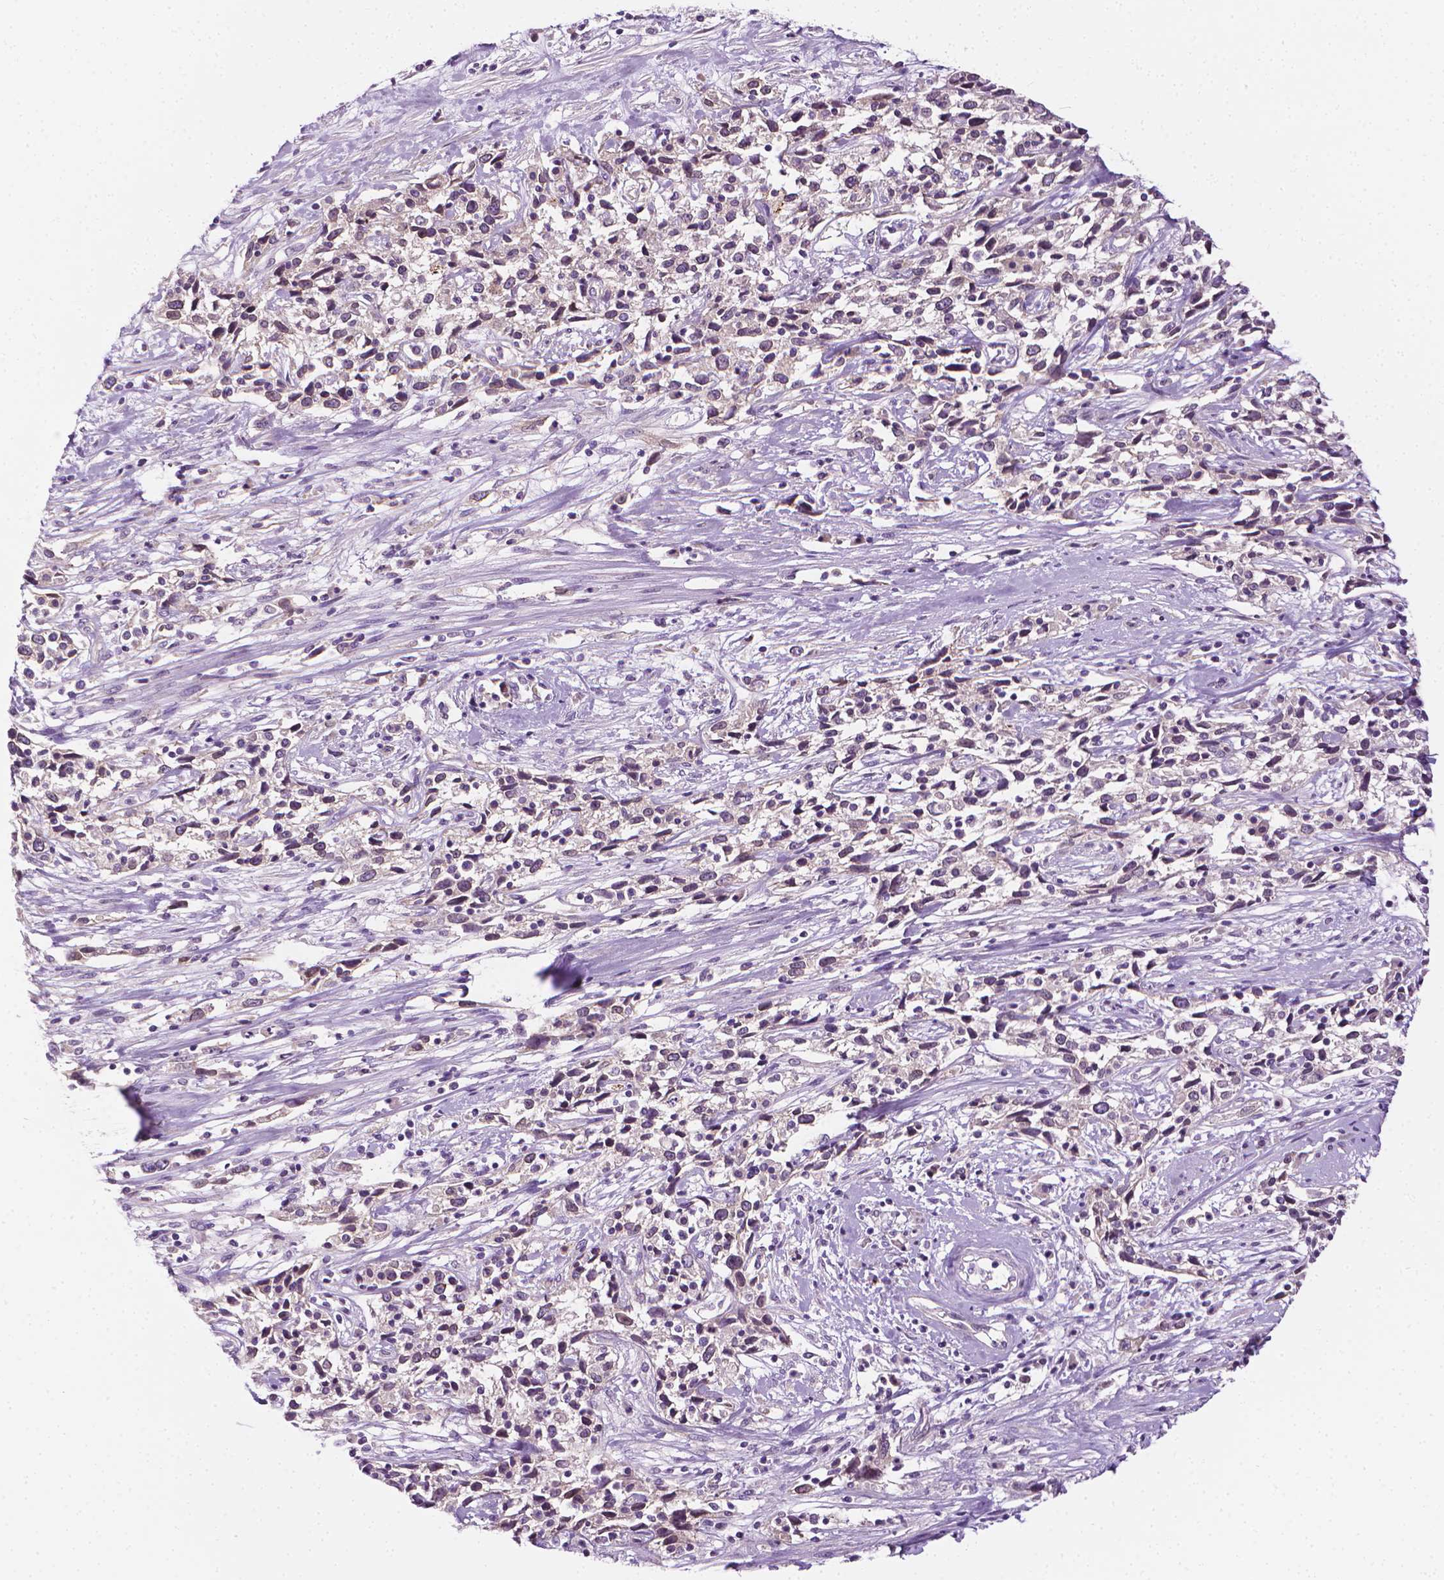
{"staining": {"intensity": "negative", "quantity": "none", "location": "none"}, "tissue": "cervical cancer", "cell_type": "Tumor cells", "image_type": "cancer", "snomed": [{"axis": "morphology", "description": "Adenocarcinoma, NOS"}, {"axis": "topography", "description": "Cervix"}], "caption": "This micrograph is of adenocarcinoma (cervical) stained with immunohistochemistry (IHC) to label a protein in brown with the nuclei are counter-stained blue. There is no expression in tumor cells.", "gene": "MCOLN3", "patient": {"sex": "female", "age": 40}}